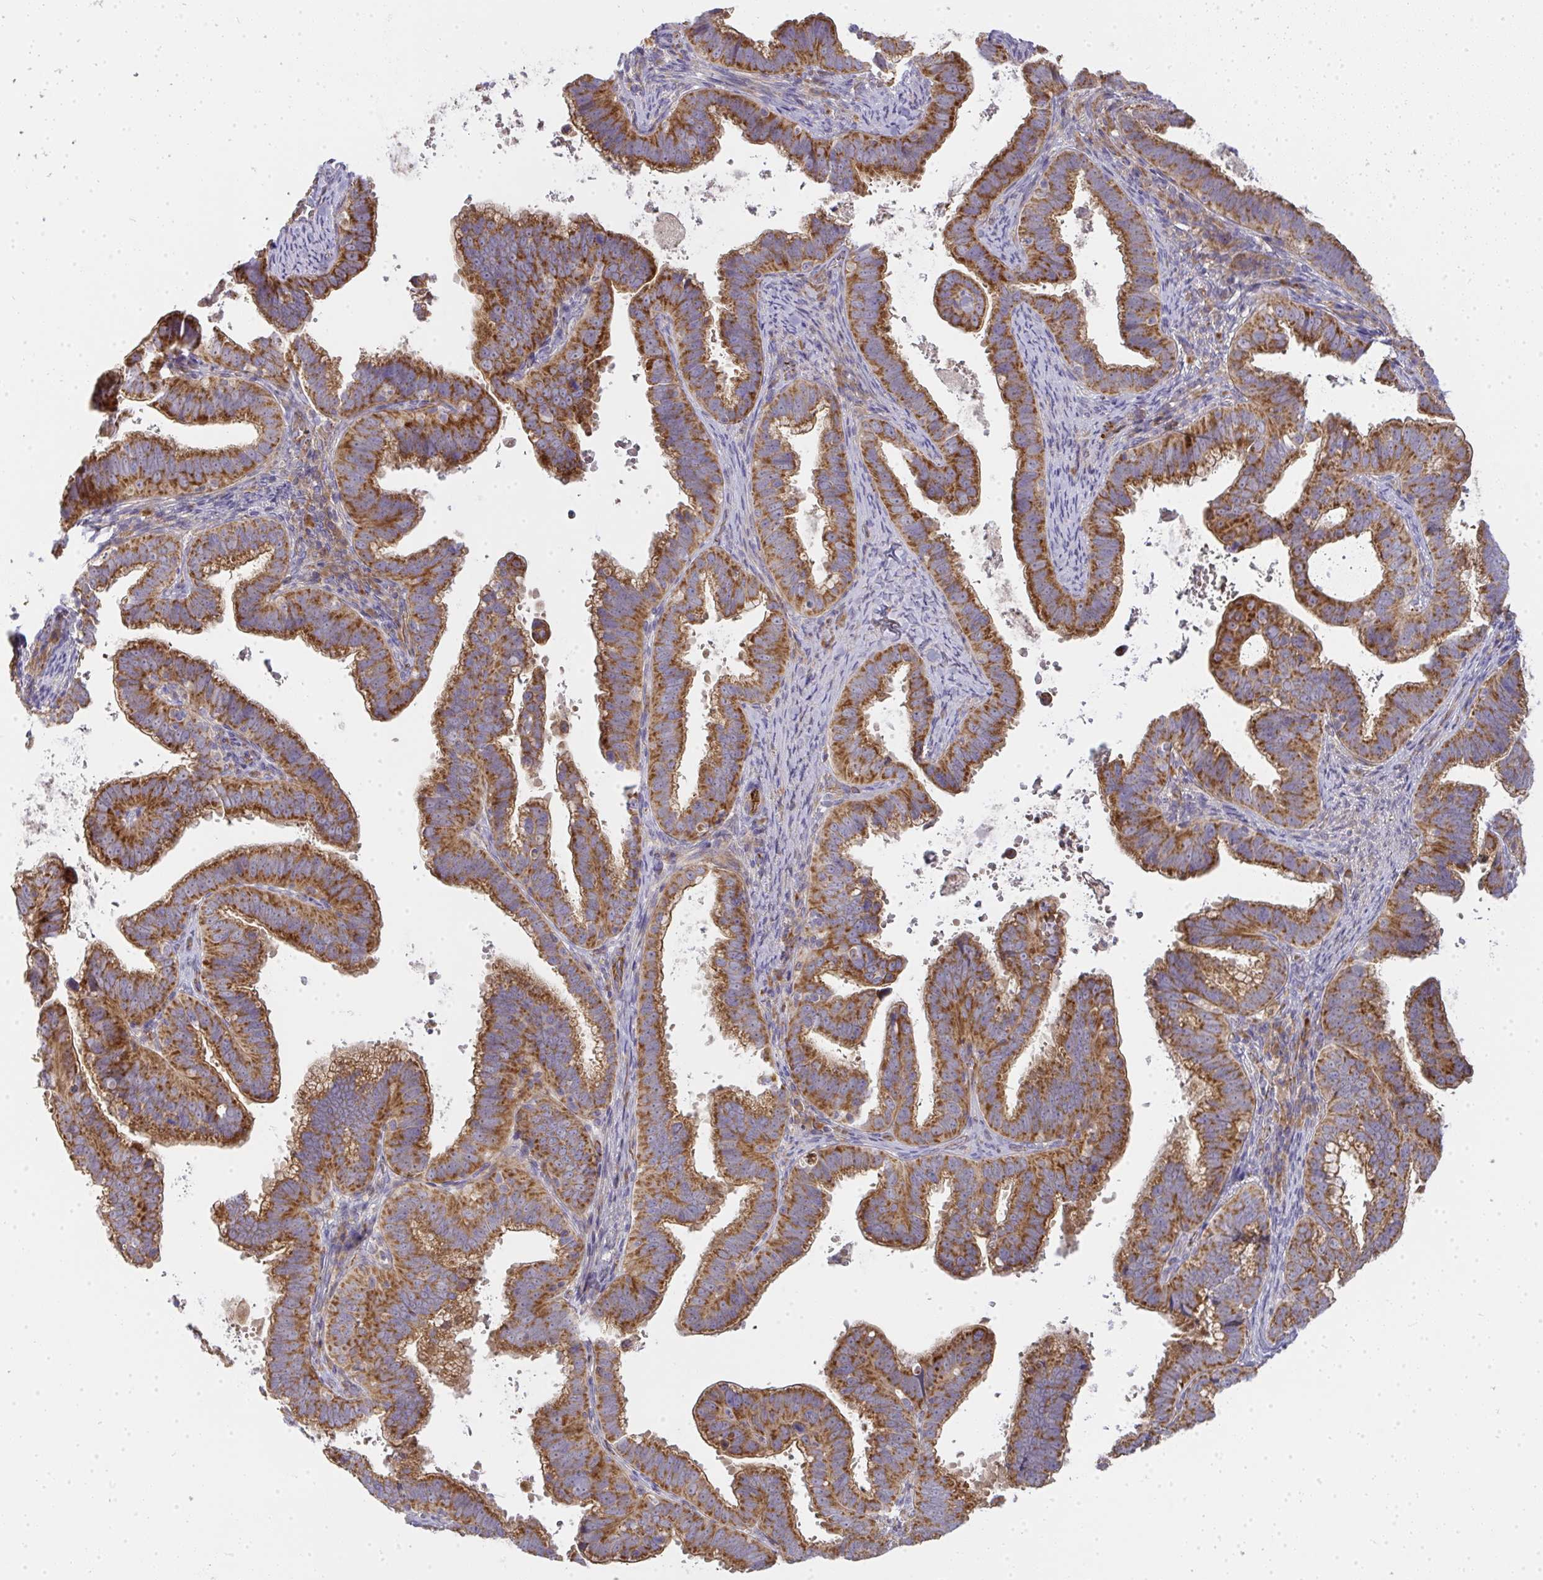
{"staining": {"intensity": "strong", "quantity": ">75%", "location": "cytoplasmic/membranous"}, "tissue": "cervical cancer", "cell_type": "Tumor cells", "image_type": "cancer", "snomed": [{"axis": "morphology", "description": "Adenocarcinoma, NOS"}, {"axis": "topography", "description": "Cervix"}], "caption": "A high-resolution photomicrograph shows immunohistochemistry (IHC) staining of cervical cancer, which shows strong cytoplasmic/membranous staining in about >75% of tumor cells. The staining was performed using DAB (3,3'-diaminobenzidine), with brown indicating positive protein expression. Nuclei are stained blue with hematoxylin.", "gene": "B4GALT6", "patient": {"sex": "female", "age": 61}}